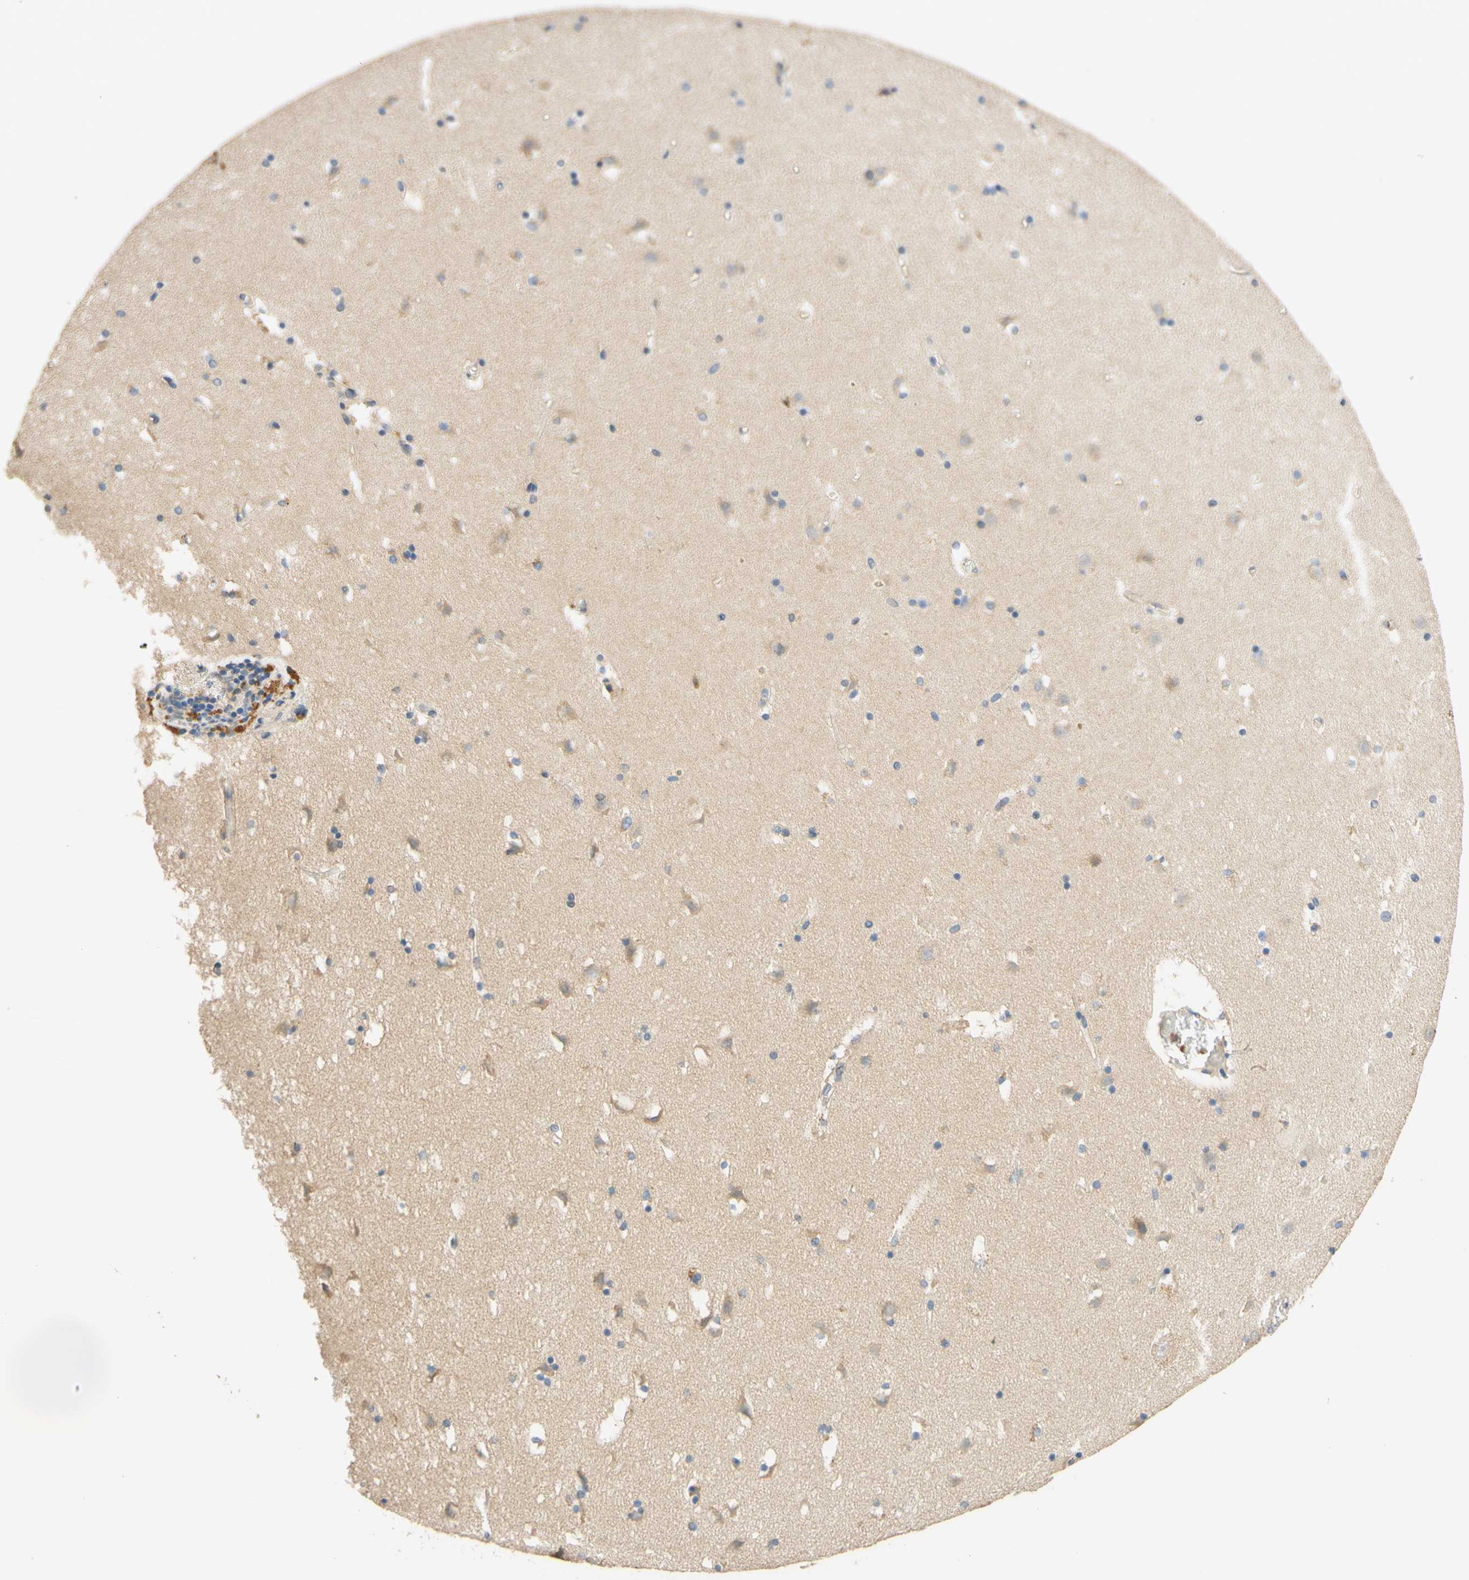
{"staining": {"intensity": "weak", "quantity": "<25%", "location": "cytoplasmic/membranous"}, "tissue": "caudate", "cell_type": "Glial cells", "image_type": "normal", "snomed": [{"axis": "morphology", "description": "Normal tissue, NOS"}, {"axis": "topography", "description": "Lateral ventricle wall"}], "caption": "This is an immunohistochemistry (IHC) image of benign caudate. There is no staining in glial cells.", "gene": "ENTREP2", "patient": {"sex": "male", "age": 45}}